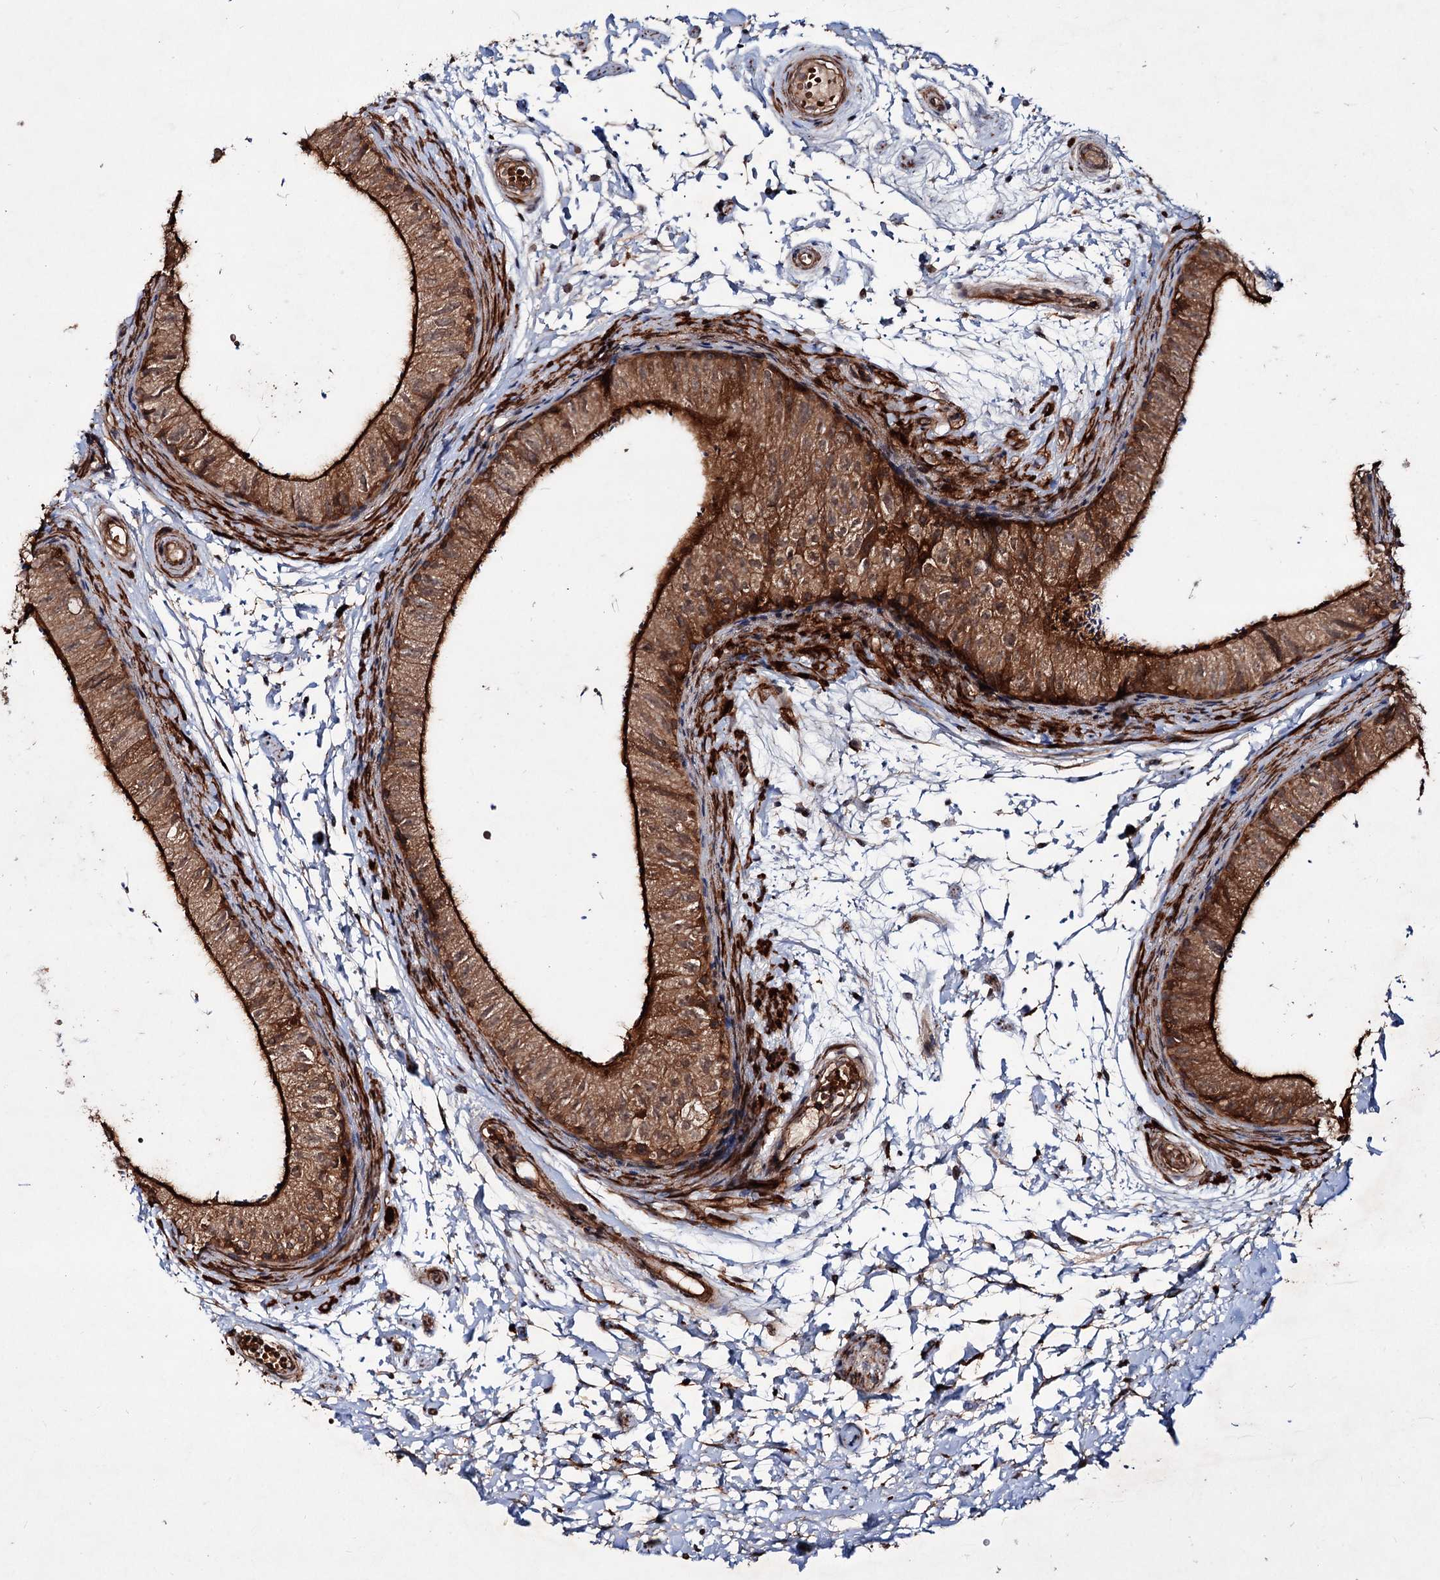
{"staining": {"intensity": "moderate", "quantity": ">75%", "location": "cytoplasmic/membranous"}, "tissue": "epididymis", "cell_type": "Glandular cells", "image_type": "normal", "snomed": [{"axis": "morphology", "description": "Normal tissue, NOS"}, {"axis": "topography", "description": "Epididymis"}], "caption": "Protein expression analysis of unremarkable epididymis exhibits moderate cytoplasmic/membranous expression in approximately >75% of glandular cells. The protein is shown in brown color, while the nuclei are stained blue.", "gene": "GRIP1", "patient": {"sex": "male", "age": 50}}